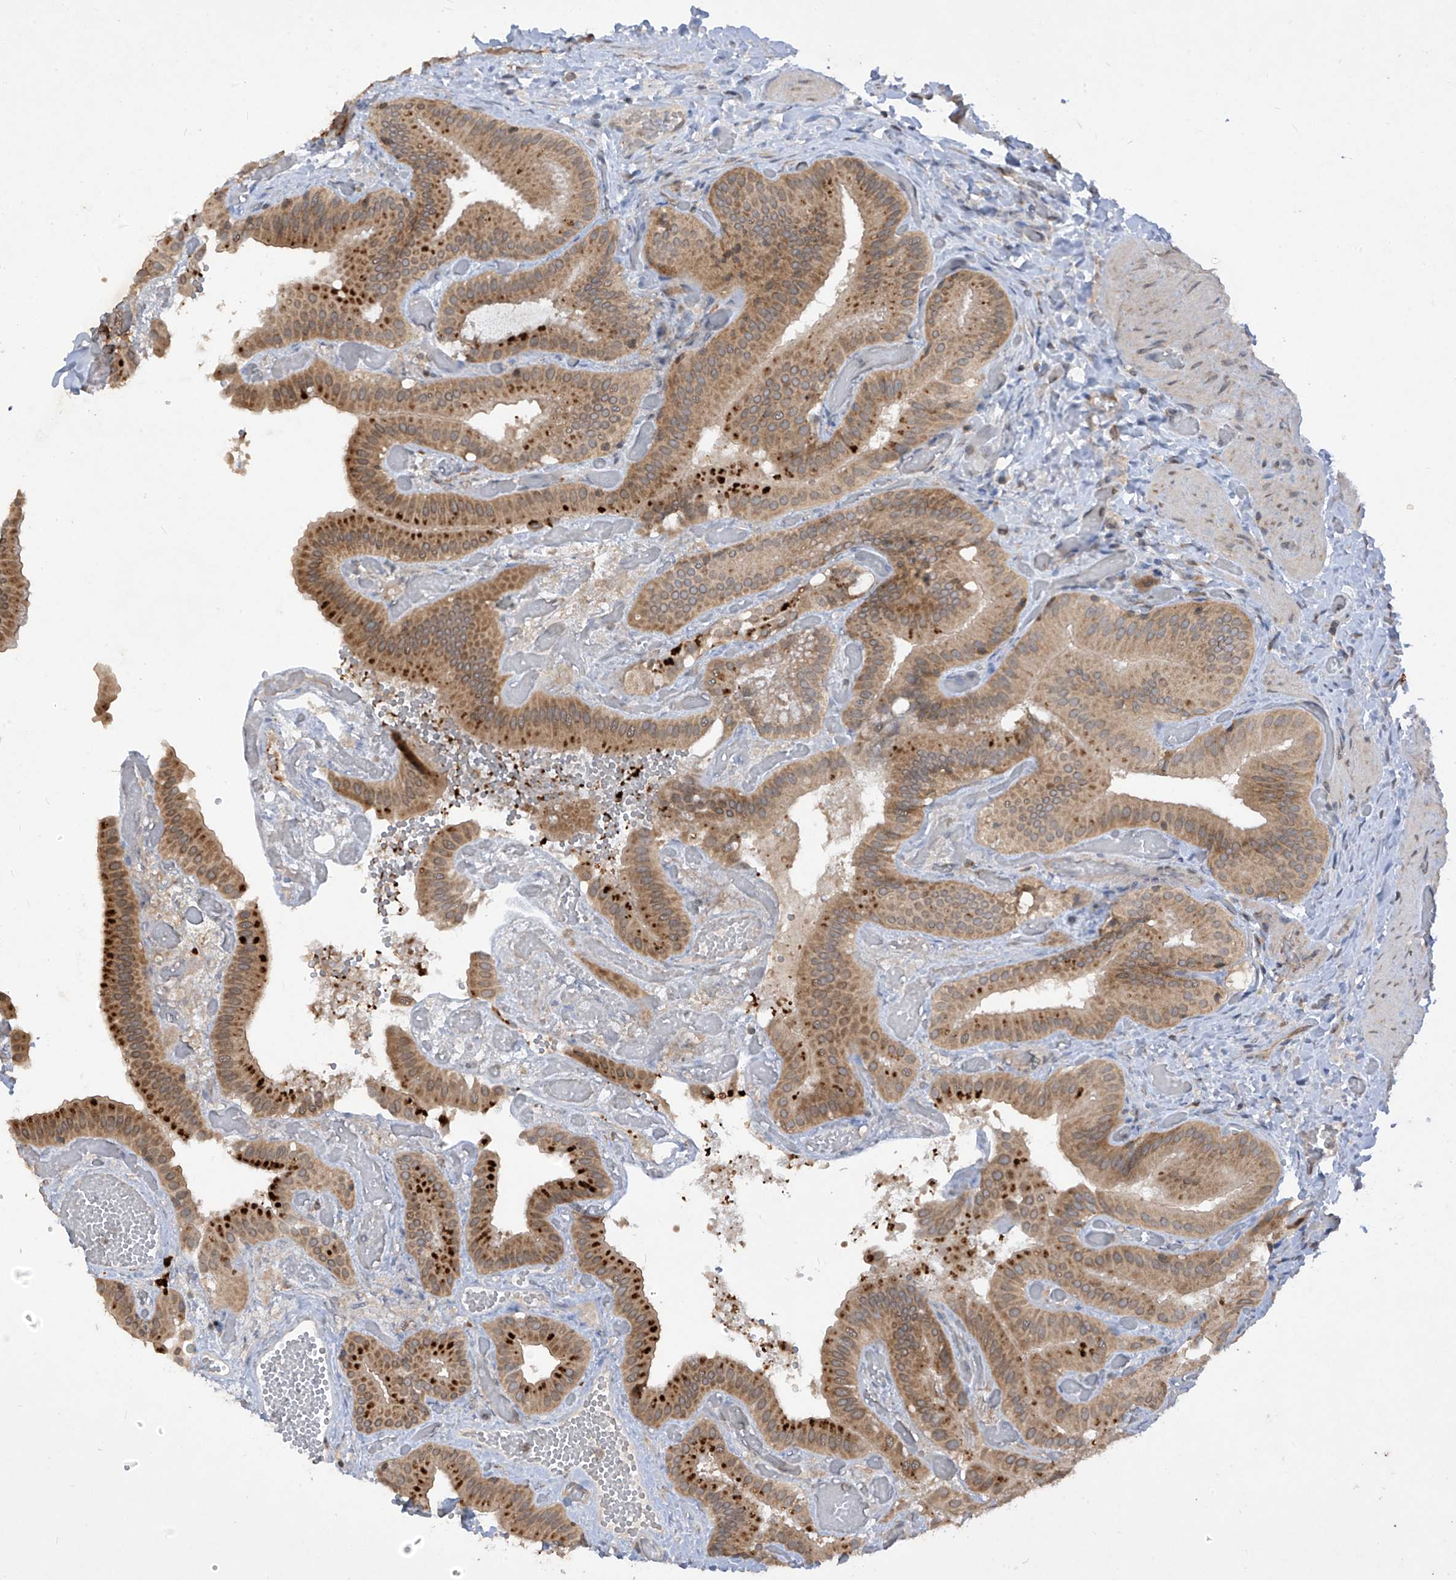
{"staining": {"intensity": "strong", "quantity": "25%-75%", "location": "cytoplasmic/membranous"}, "tissue": "gallbladder", "cell_type": "Glandular cells", "image_type": "normal", "snomed": [{"axis": "morphology", "description": "Normal tissue, NOS"}, {"axis": "topography", "description": "Gallbladder"}], "caption": "Strong cytoplasmic/membranous protein staining is seen in approximately 25%-75% of glandular cells in gallbladder. The protein is shown in brown color, while the nuclei are stained blue.", "gene": "RPL34", "patient": {"sex": "female", "age": 64}}